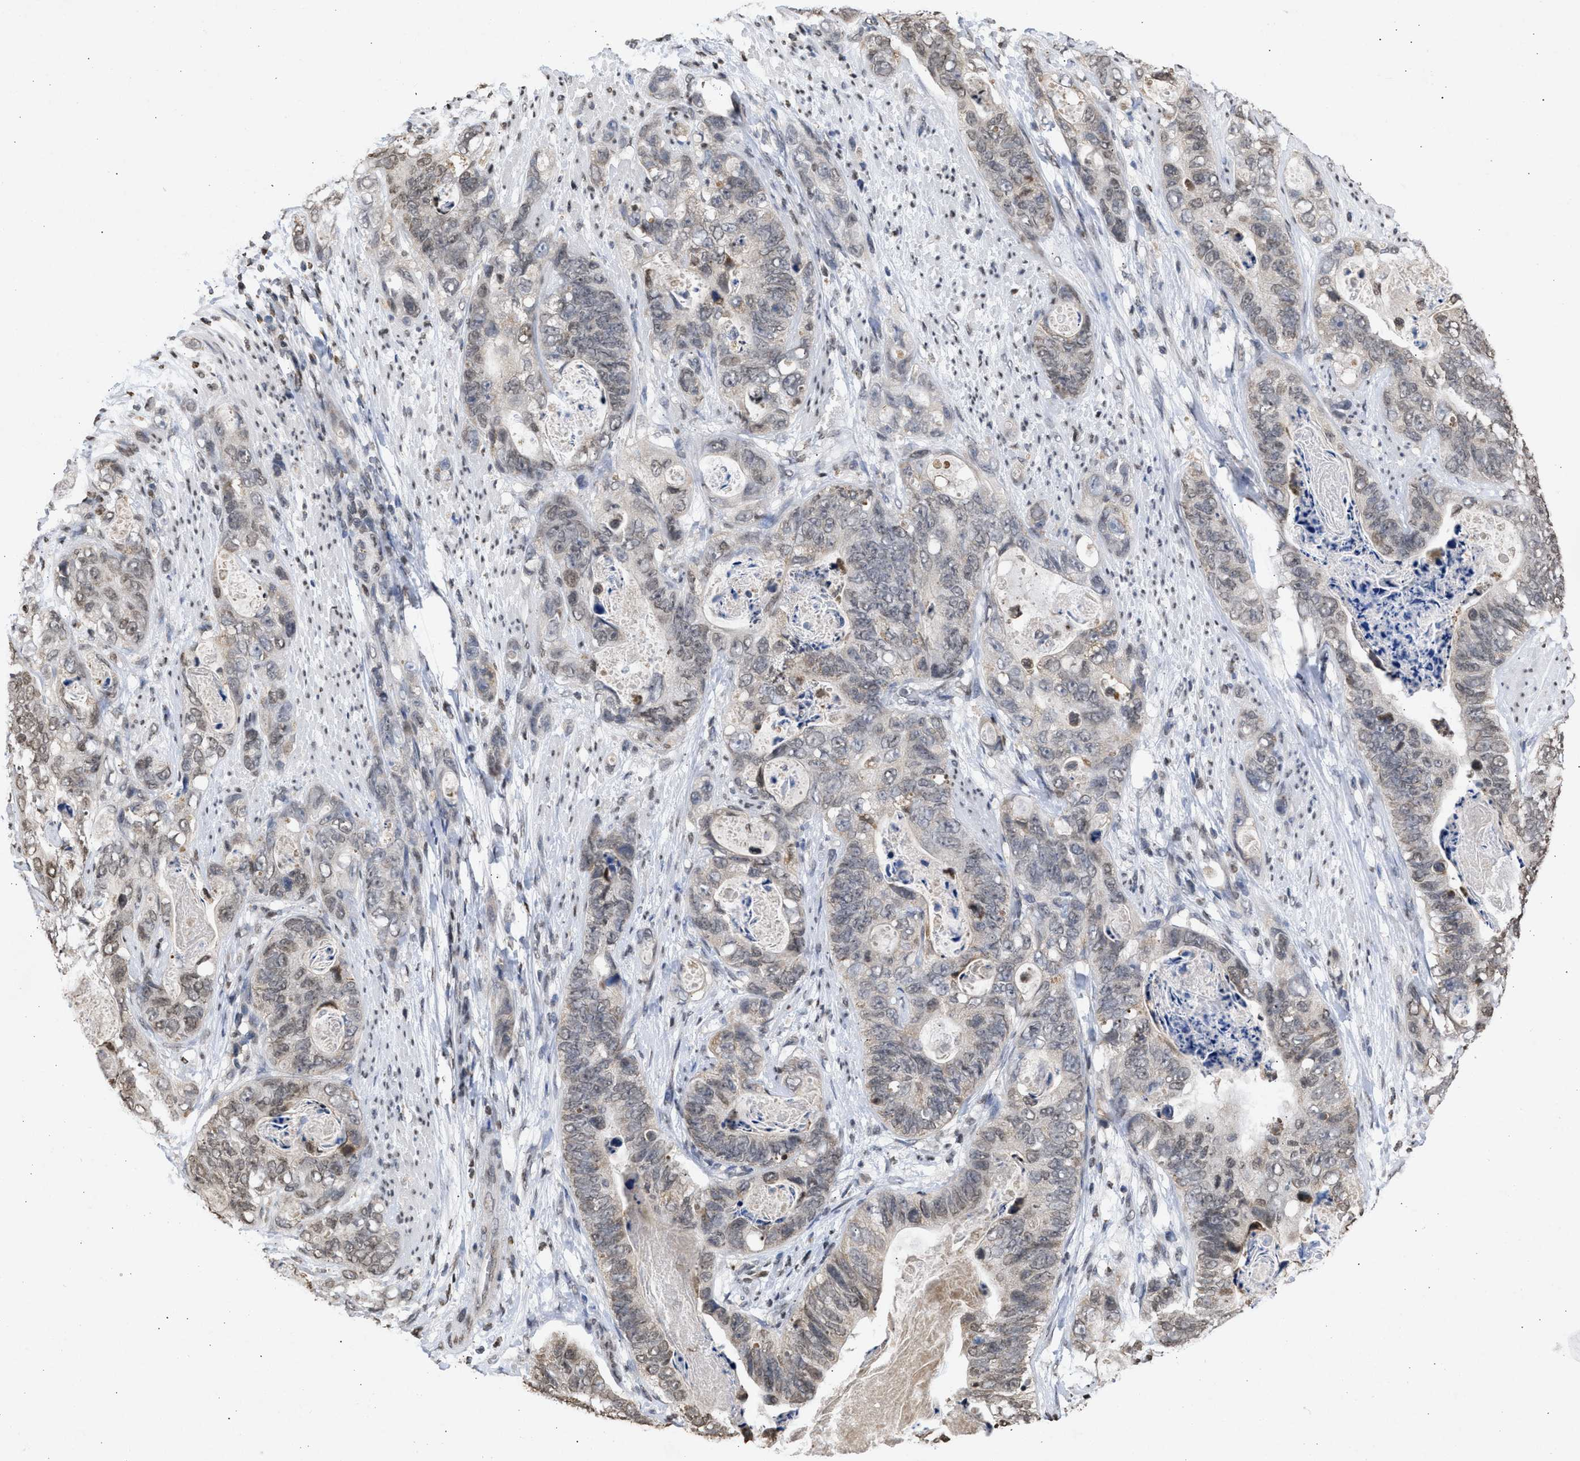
{"staining": {"intensity": "weak", "quantity": "25%-75%", "location": "nuclear"}, "tissue": "stomach cancer", "cell_type": "Tumor cells", "image_type": "cancer", "snomed": [{"axis": "morphology", "description": "Adenocarcinoma, NOS"}, {"axis": "topography", "description": "Stomach"}], "caption": "Protein staining demonstrates weak nuclear expression in approximately 25%-75% of tumor cells in stomach adenocarcinoma.", "gene": "NUP35", "patient": {"sex": "female", "age": 89}}